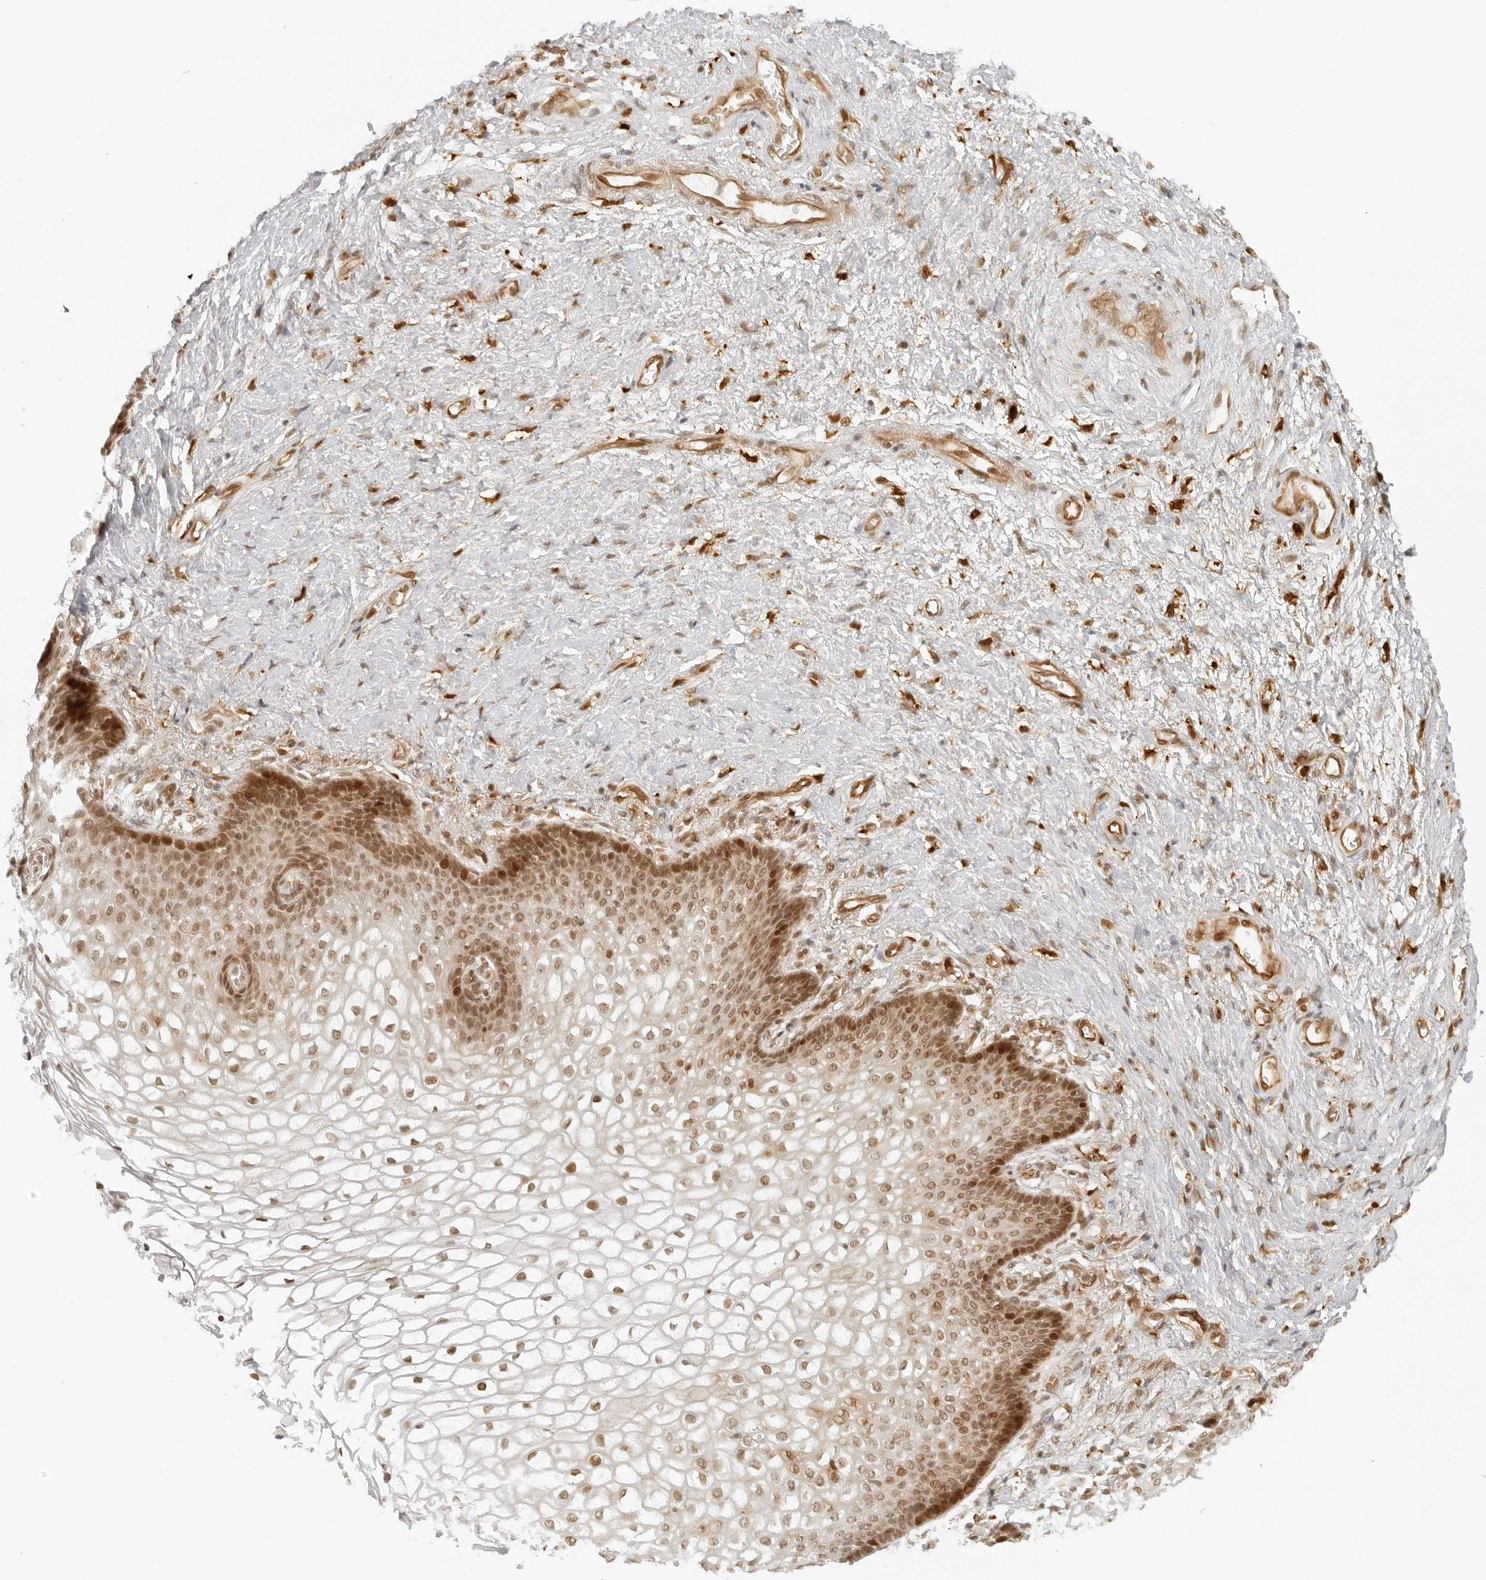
{"staining": {"intensity": "strong", "quantity": "<25%", "location": "nuclear"}, "tissue": "vagina", "cell_type": "Squamous epithelial cells", "image_type": "normal", "snomed": [{"axis": "morphology", "description": "Normal tissue, NOS"}, {"axis": "topography", "description": "Vagina"}], "caption": "Protein staining reveals strong nuclear staining in approximately <25% of squamous epithelial cells in normal vagina. (Stains: DAB in brown, nuclei in blue, Microscopy: brightfield microscopy at high magnification).", "gene": "ZNF407", "patient": {"sex": "female", "age": 60}}